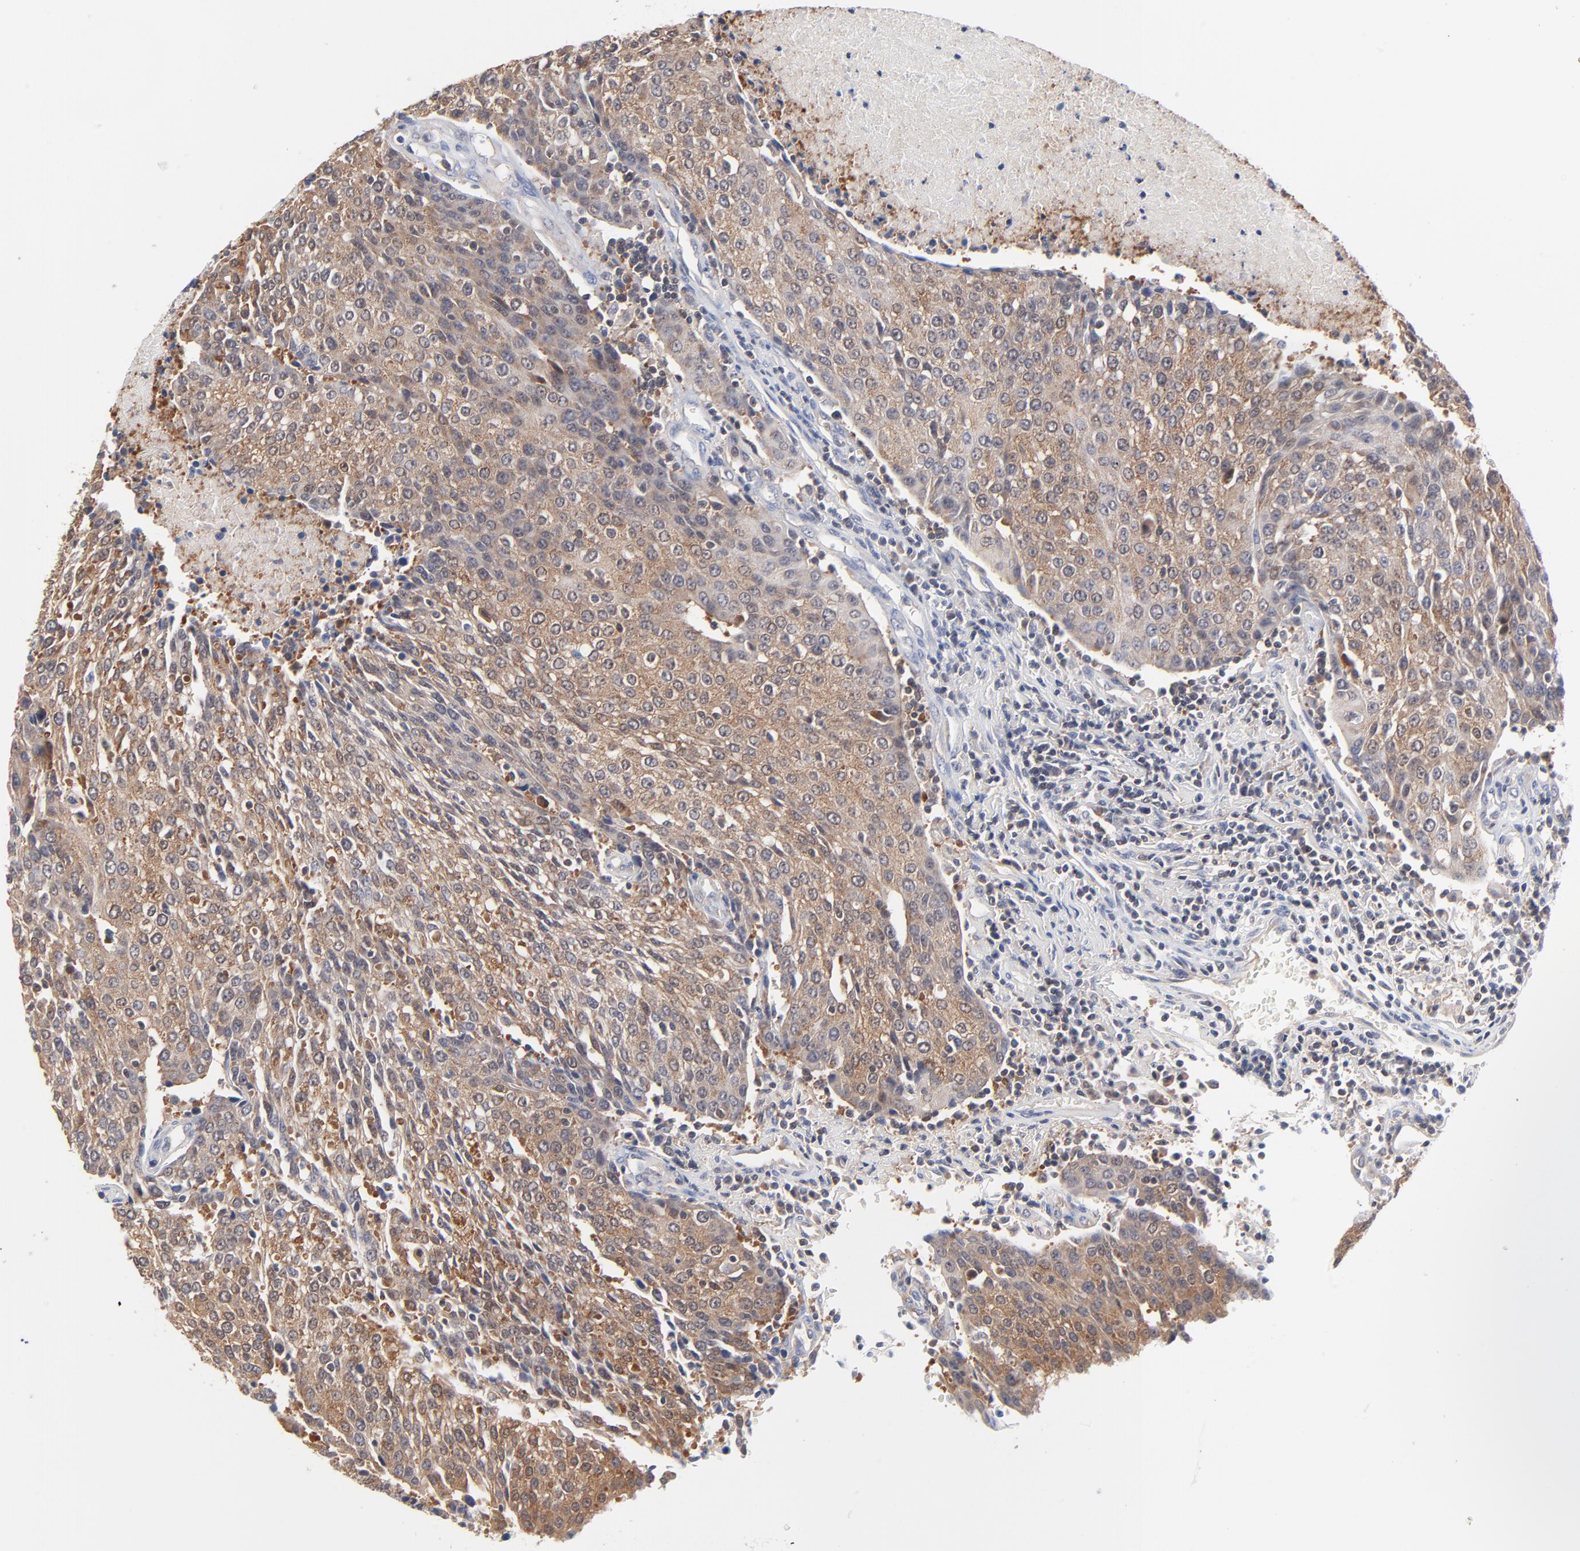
{"staining": {"intensity": "moderate", "quantity": ">75%", "location": "cytoplasmic/membranous"}, "tissue": "urothelial cancer", "cell_type": "Tumor cells", "image_type": "cancer", "snomed": [{"axis": "morphology", "description": "Urothelial carcinoma, High grade"}, {"axis": "topography", "description": "Urinary bladder"}], "caption": "A histopathology image of human urothelial cancer stained for a protein reveals moderate cytoplasmic/membranous brown staining in tumor cells.", "gene": "CAB39L", "patient": {"sex": "female", "age": 85}}